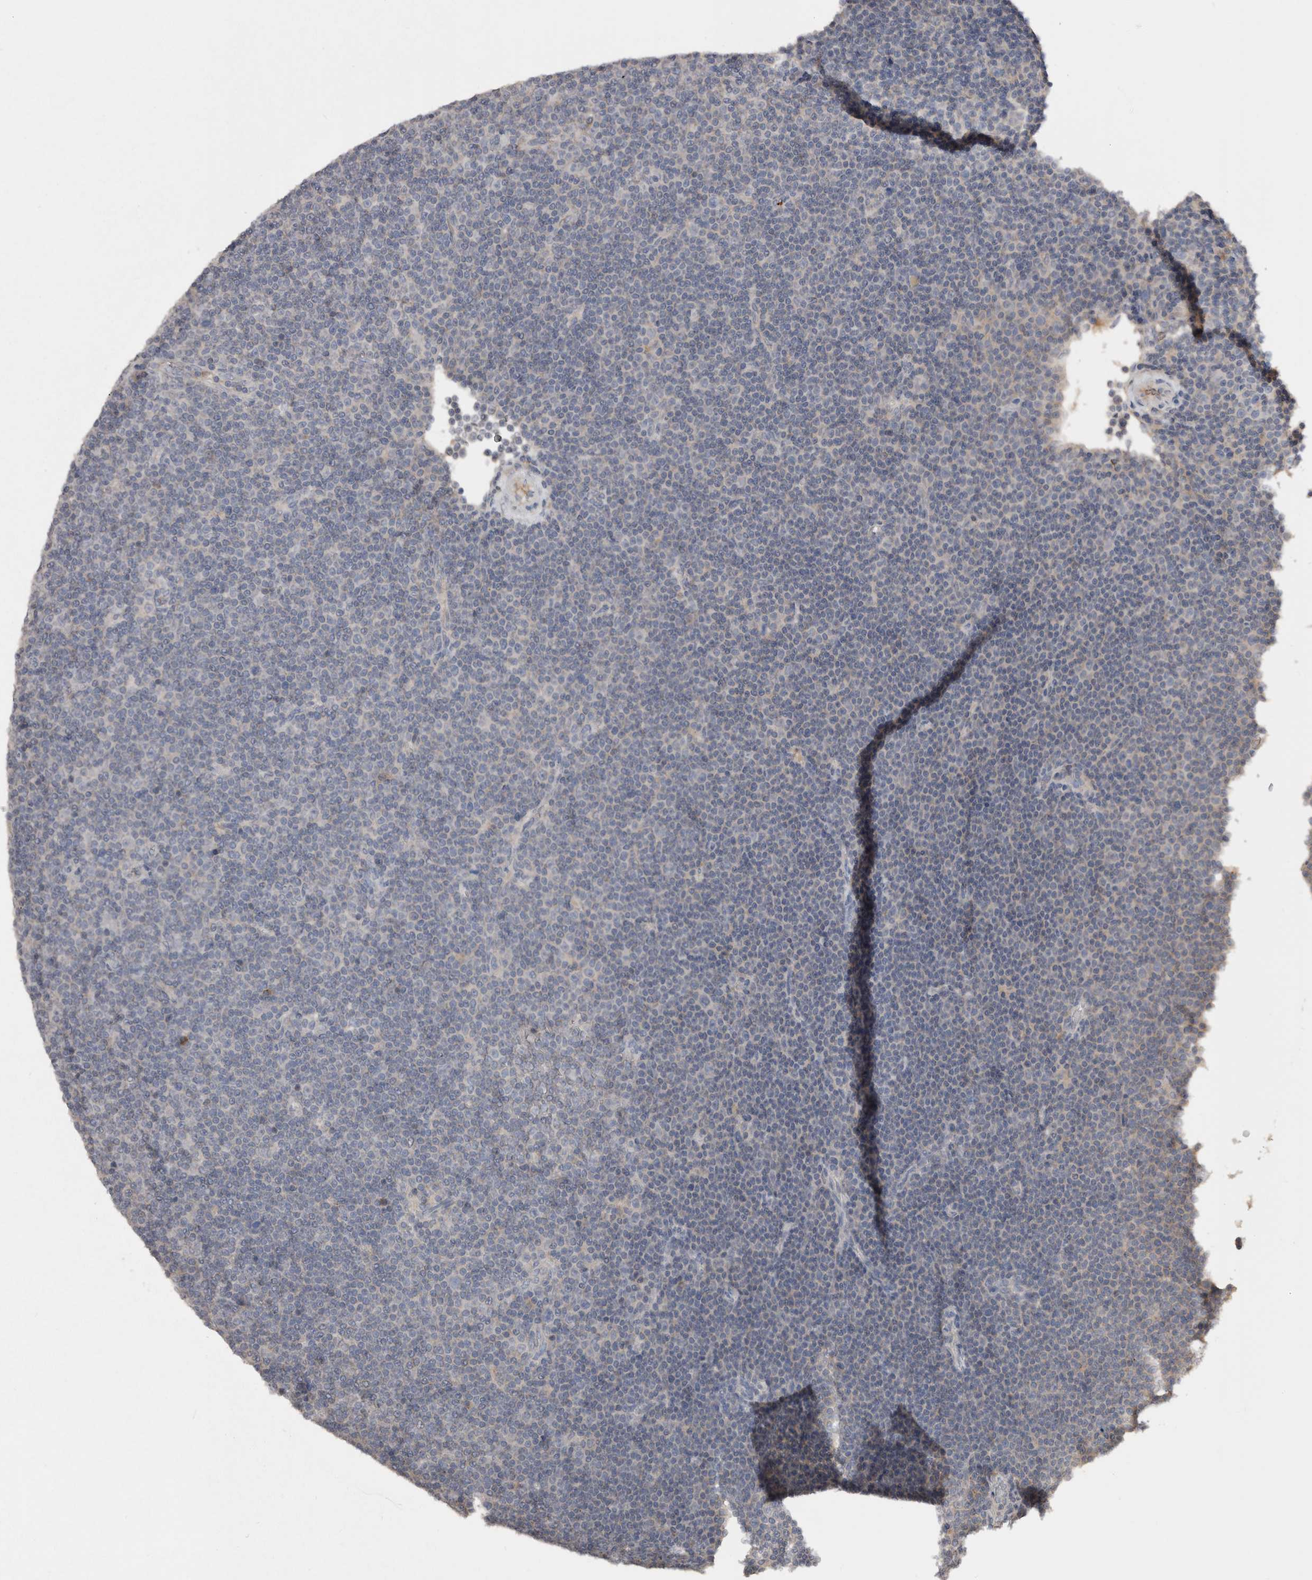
{"staining": {"intensity": "negative", "quantity": "none", "location": "none"}, "tissue": "lymphoma", "cell_type": "Tumor cells", "image_type": "cancer", "snomed": [{"axis": "morphology", "description": "Malignant lymphoma, non-Hodgkin's type, Low grade"}, {"axis": "topography", "description": "Lymph node"}], "caption": "Immunohistochemistry (IHC) photomicrograph of human low-grade malignant lymphoma, non-Hodgkin's type stained for a protein (brown), which displays no positivity in tumor cells. (Immunohistochemistry (IHC), brightfield microscopy, high magnification).", "gene": "SLC39A2", "patient": {"sex": "female", "age": 67}}